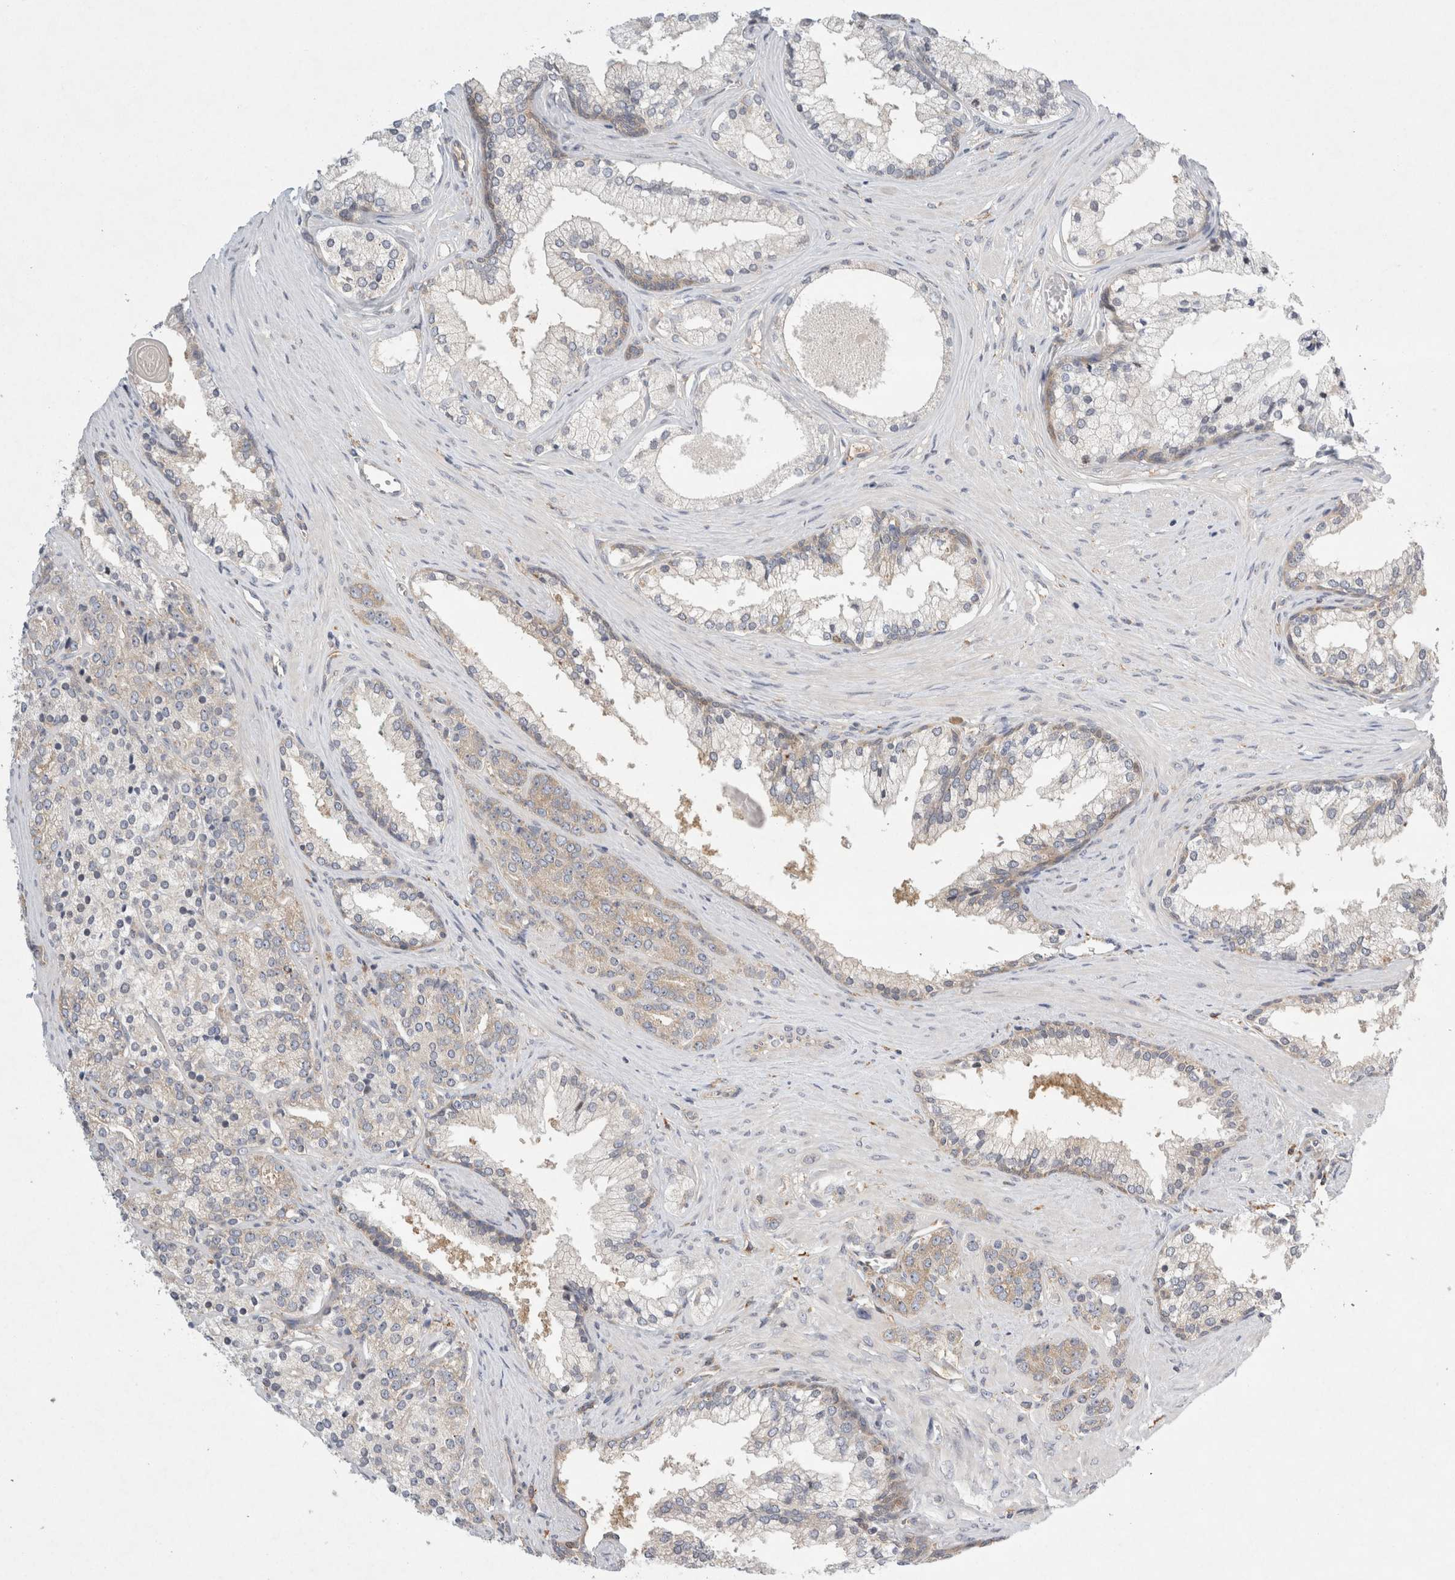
{"staining": {"intensity": "weak", "quantity": "<25%", "location": "cytoplasmic/membranous"}, "tissue": "prostate cancer", "cell_type": "Tumor cells", "image_type": "cancer", "snomed": [{"axis": "morphology", "description": "Adenocarcinoma, High grade"}, {"axis": "topography", "description": "Prostate"}], "caption": "DAB (3,3'-diaminobenzidine) immunohistochemical staining of human prostate adenocarcinoma (high-grade) exhibits no significant expression in tumor cells.", "gene": "CDCA7L", "patient": {"sex": "male", "age": 71}}